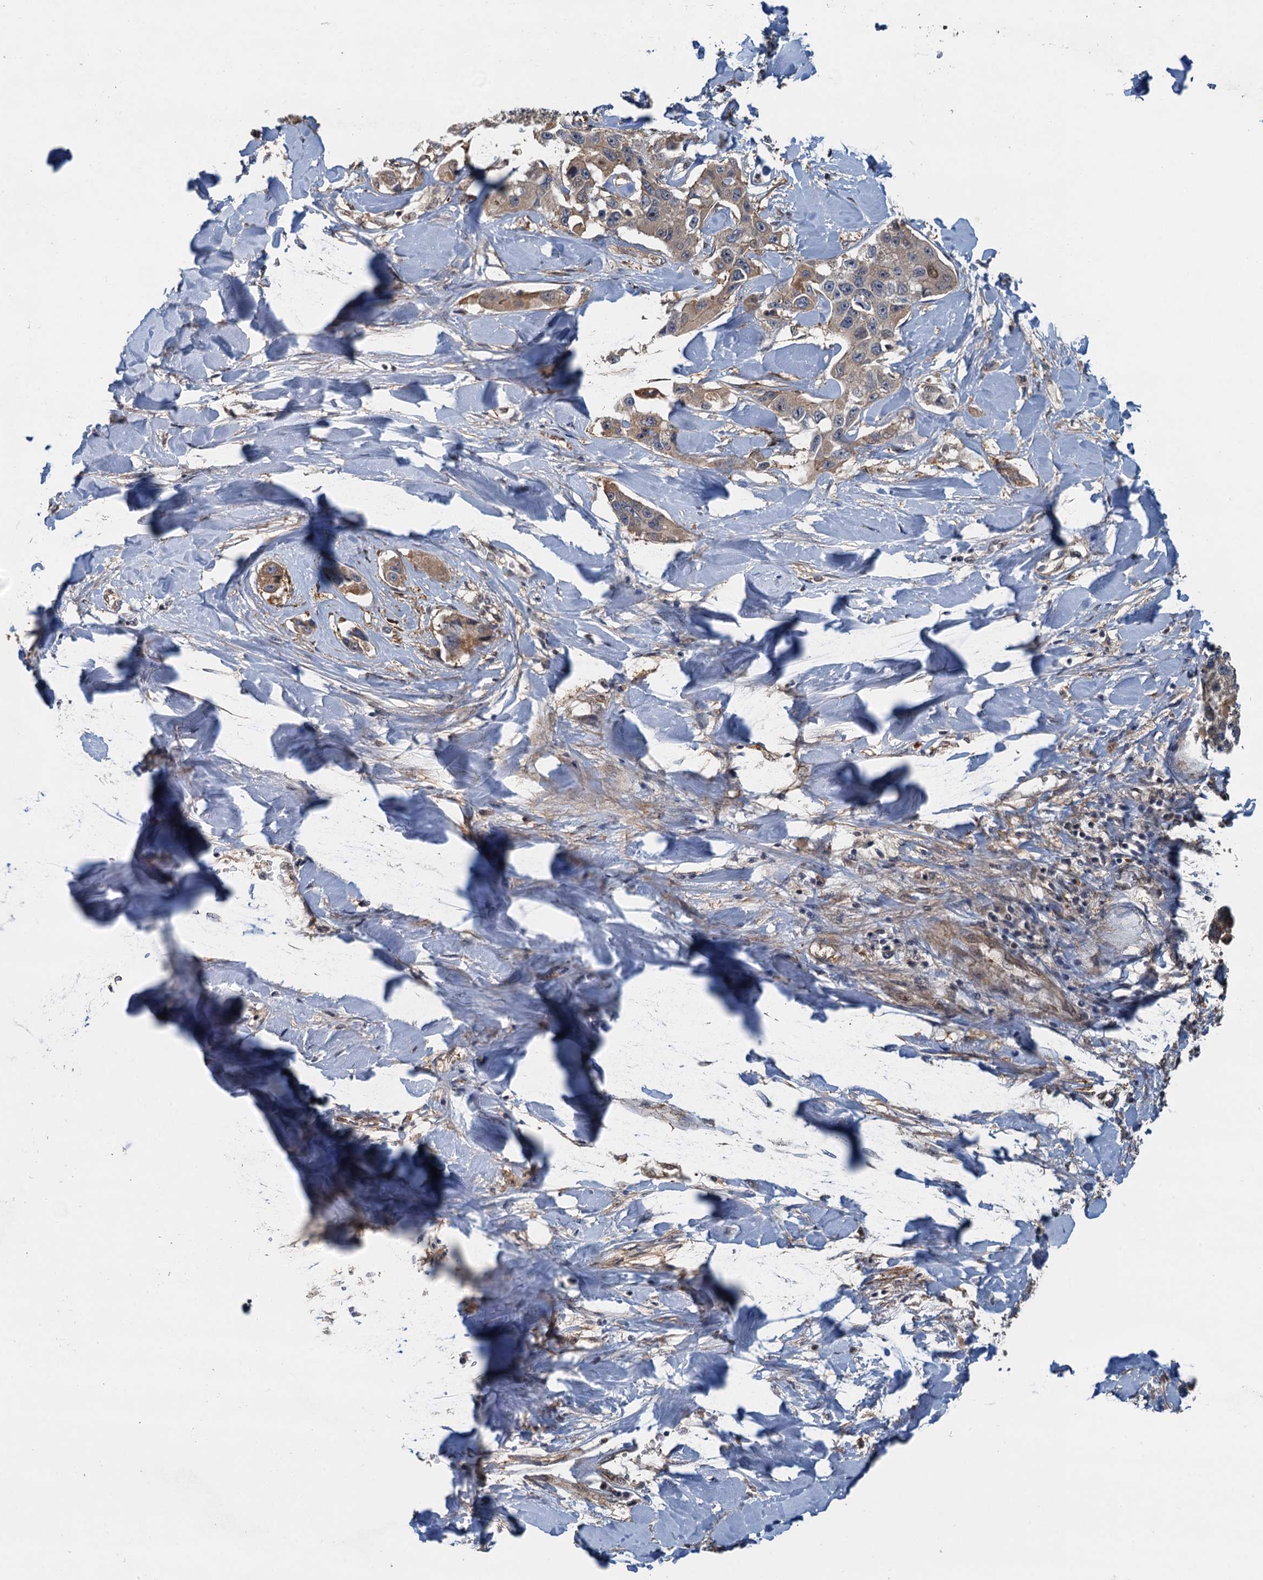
{"staining": {"intensity": "moderate", "quantity": ">75%", "location": "cytoplasmic/membranous"}, "tissue": "liver cancer", "cell_type": "Tumor cells", "image_type": "cancer", "snomed": [{"axis": "morphology", "description": "Cholangiocarcinoma"}, {"axis": "topography", "description": "Liver"}], "caption": "Tumor cells reveal medium levels of moderate cytoplasmic/membranous staining in approximately >75% of cells in human liver cholangiocarcinoma. (DAB (3,3'-diaminobenzidine) IHC with brightfield microscopy, high magnification).", "gene": "MEAK7", "patient": {"sex": "male", "age": 59}}